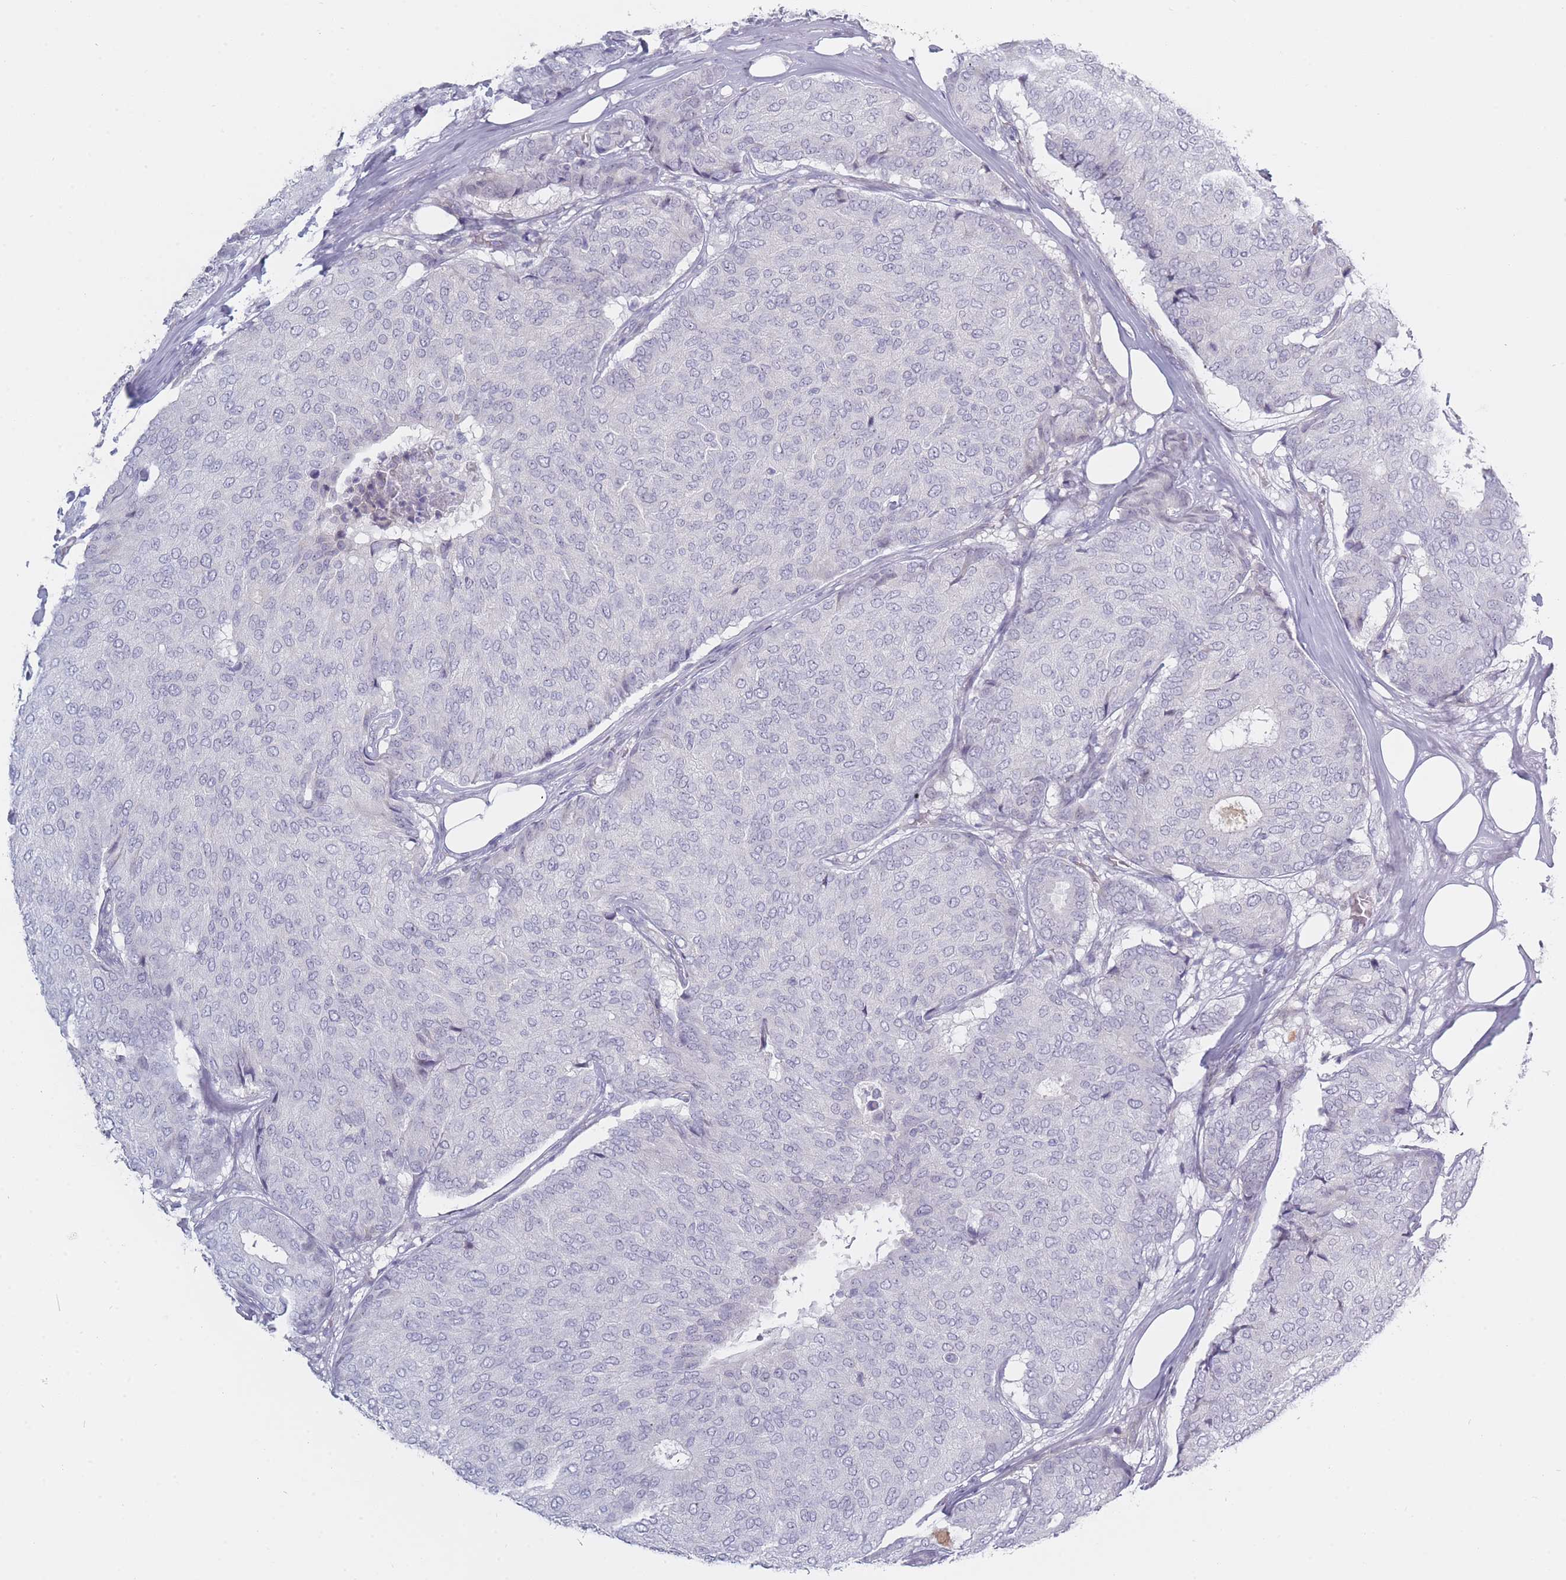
{"staining": {"intensity": "negative", "quantity": "none", "location": "none"}, "tissue": "breast cancer", "cell_type": "Tumor cells", "image_type": "cancer", "snomed": [{"axis": "morphology", "description": "Duct carcinoma"}, {"axis": "topography", "description": "Breast"}], "caption": "IHC image of human breast cancer stained for a protein (brown), which shows no expression in tumor cells.", "gene": "ROS1", "patient": {"sex": "female", "age": 75}}